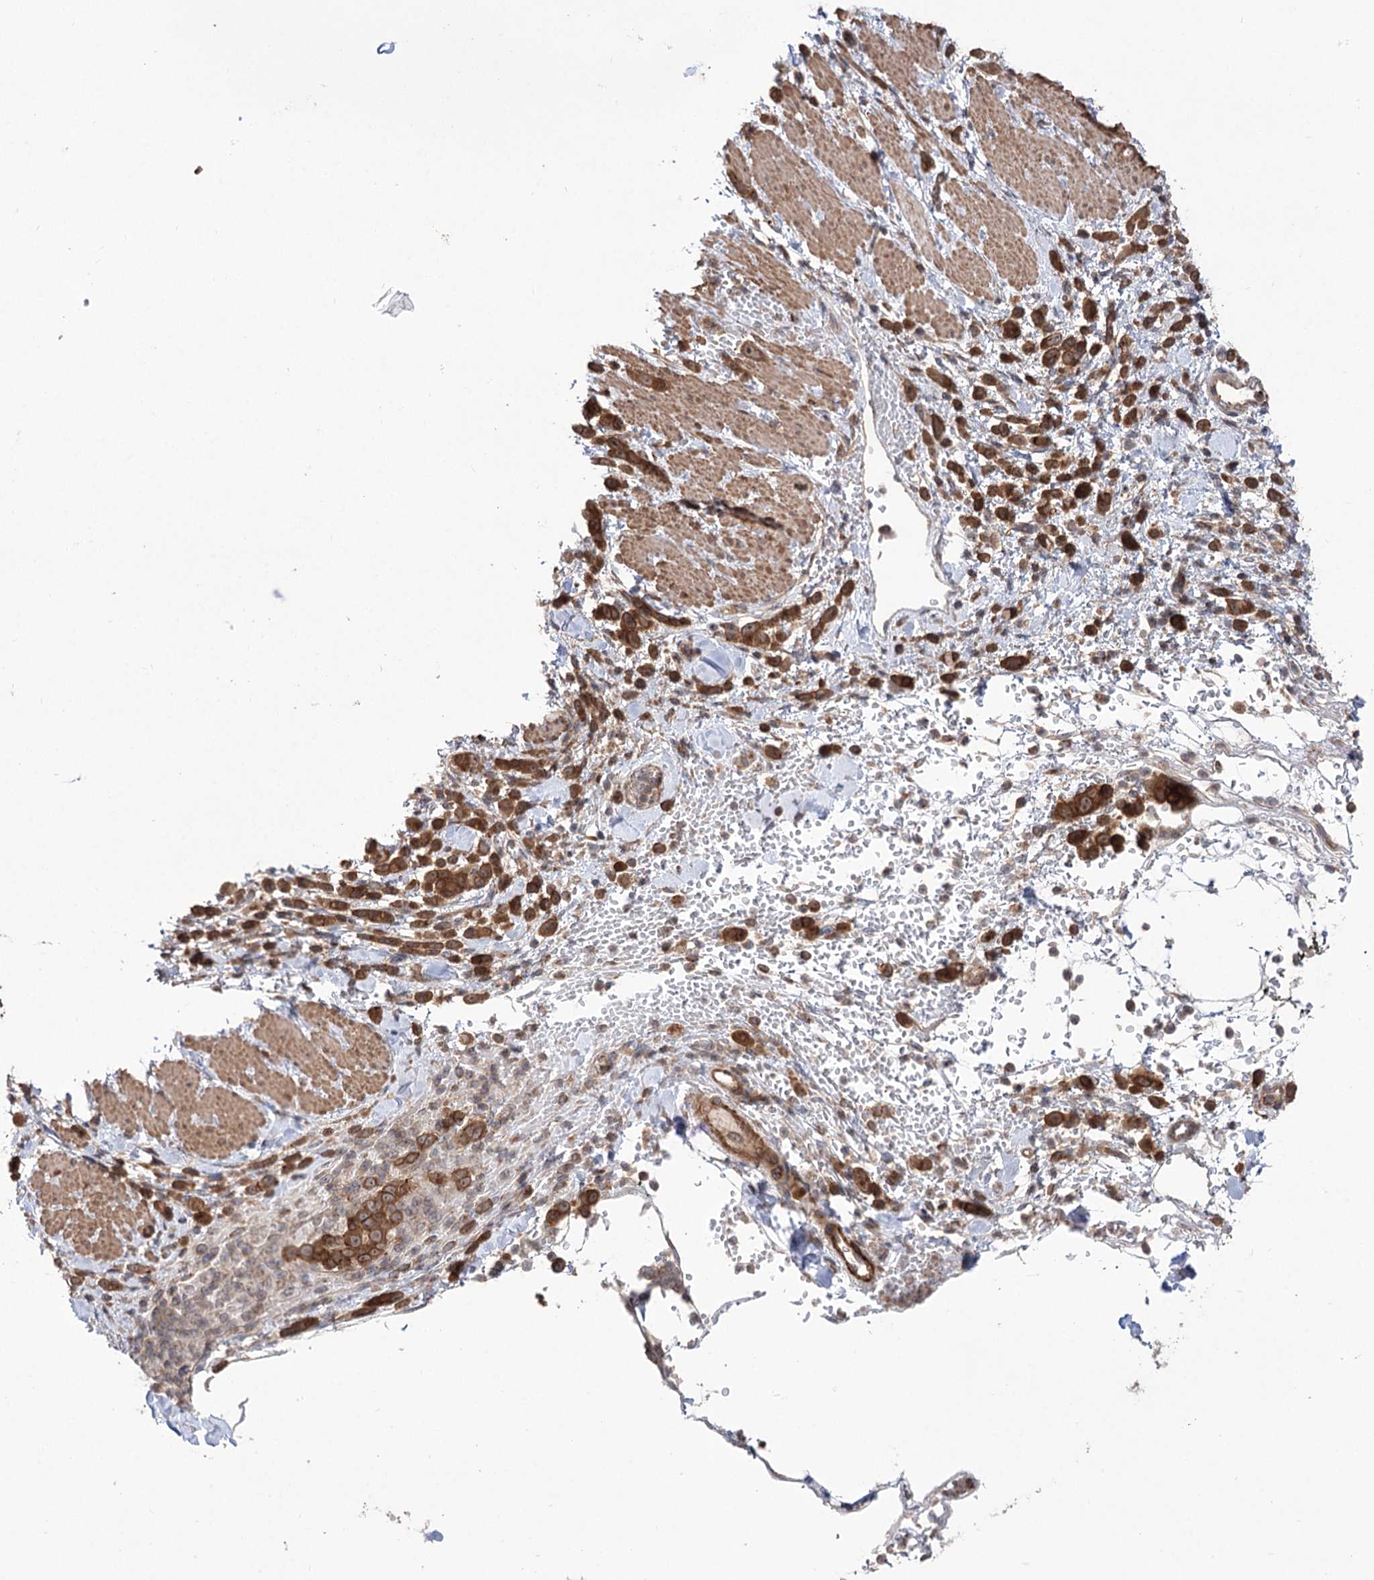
{"staining": {"intensity": "moderate", "quantity": ">75%", "location": "cytoplasmic/membranous"}, "tissue": "pancreatic cancer", "cell_type": "Tumor cells", "image_type": "cancer", "snomed": [{"axis": "morphology", "description": "Normal tissue, NOS"}, {"axis": "morphology", "description": "Adenocarcinoma, NOS"}, {"axis": "topography", "description": "Pancreas"}], "caption": "IHC histopathology image of pancreatic cancer (adenocarcinoma) stained for a protein (brown), which demonstrates medium levels of moderate cytoplasmic/membranous expression in approximately >75% of tumor cells.", "gene": "VPS37B", "patient": {"sex": "female", "age": 64}}